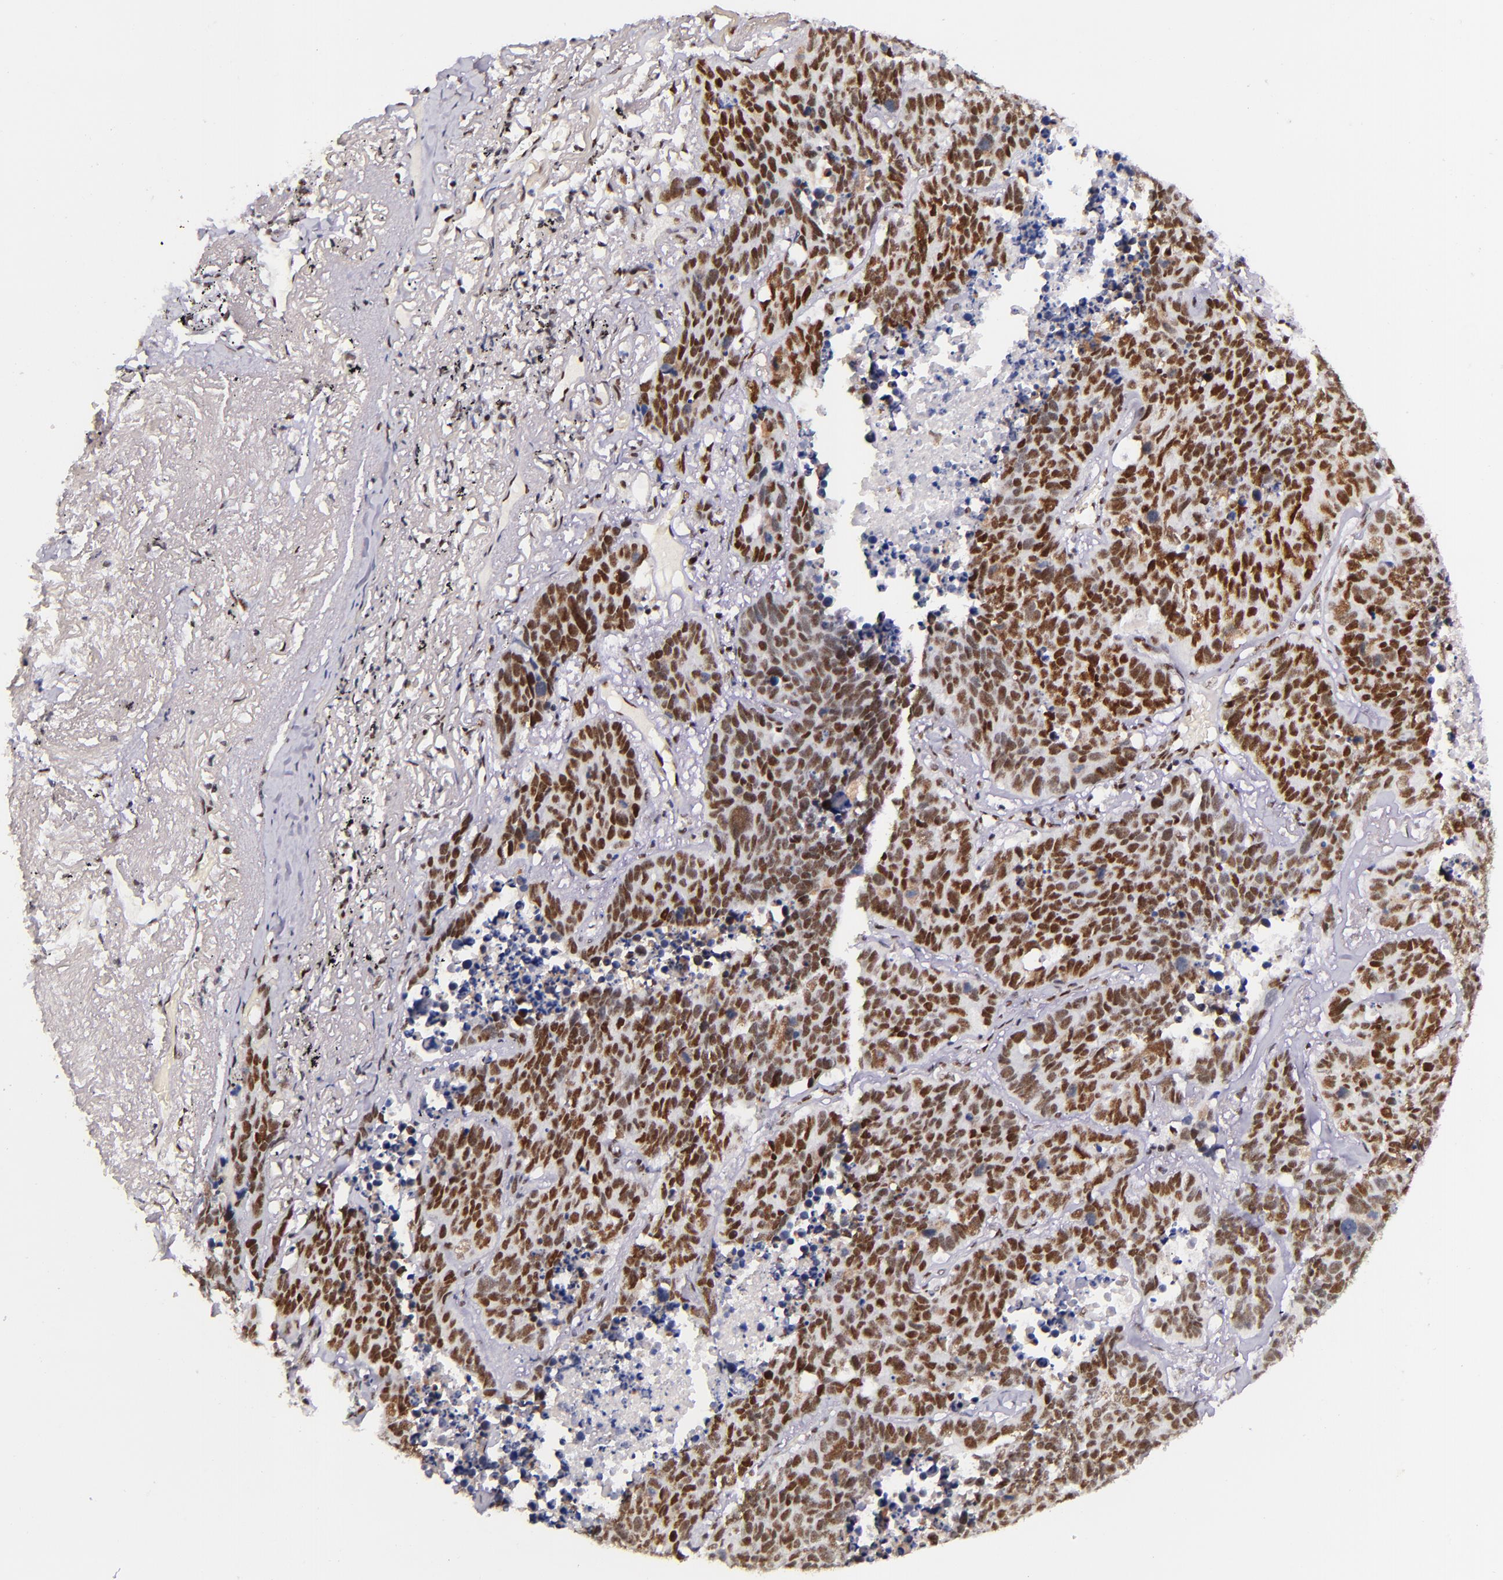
{"staining": {"intensity": "strong", "quantity": ">75%", "location": "nuclear"}, "tissue": "lung cancer", "cell_type": "Tumor cells", "image_type": "cancer", "snomed": [{"axis": "morphology", "description": "Carcinoid, malignant, NOS"}, {"axis": "topography", "description": "Lung"}], "caption": "The histopathology image exhibits a brown stain indicating the presence of a protein in the nuclear of tumor cells in lung cancer (carcinoid (malignant)).", "gene": "GPKOW", "patient": {"sex": "male", "age": 60}}